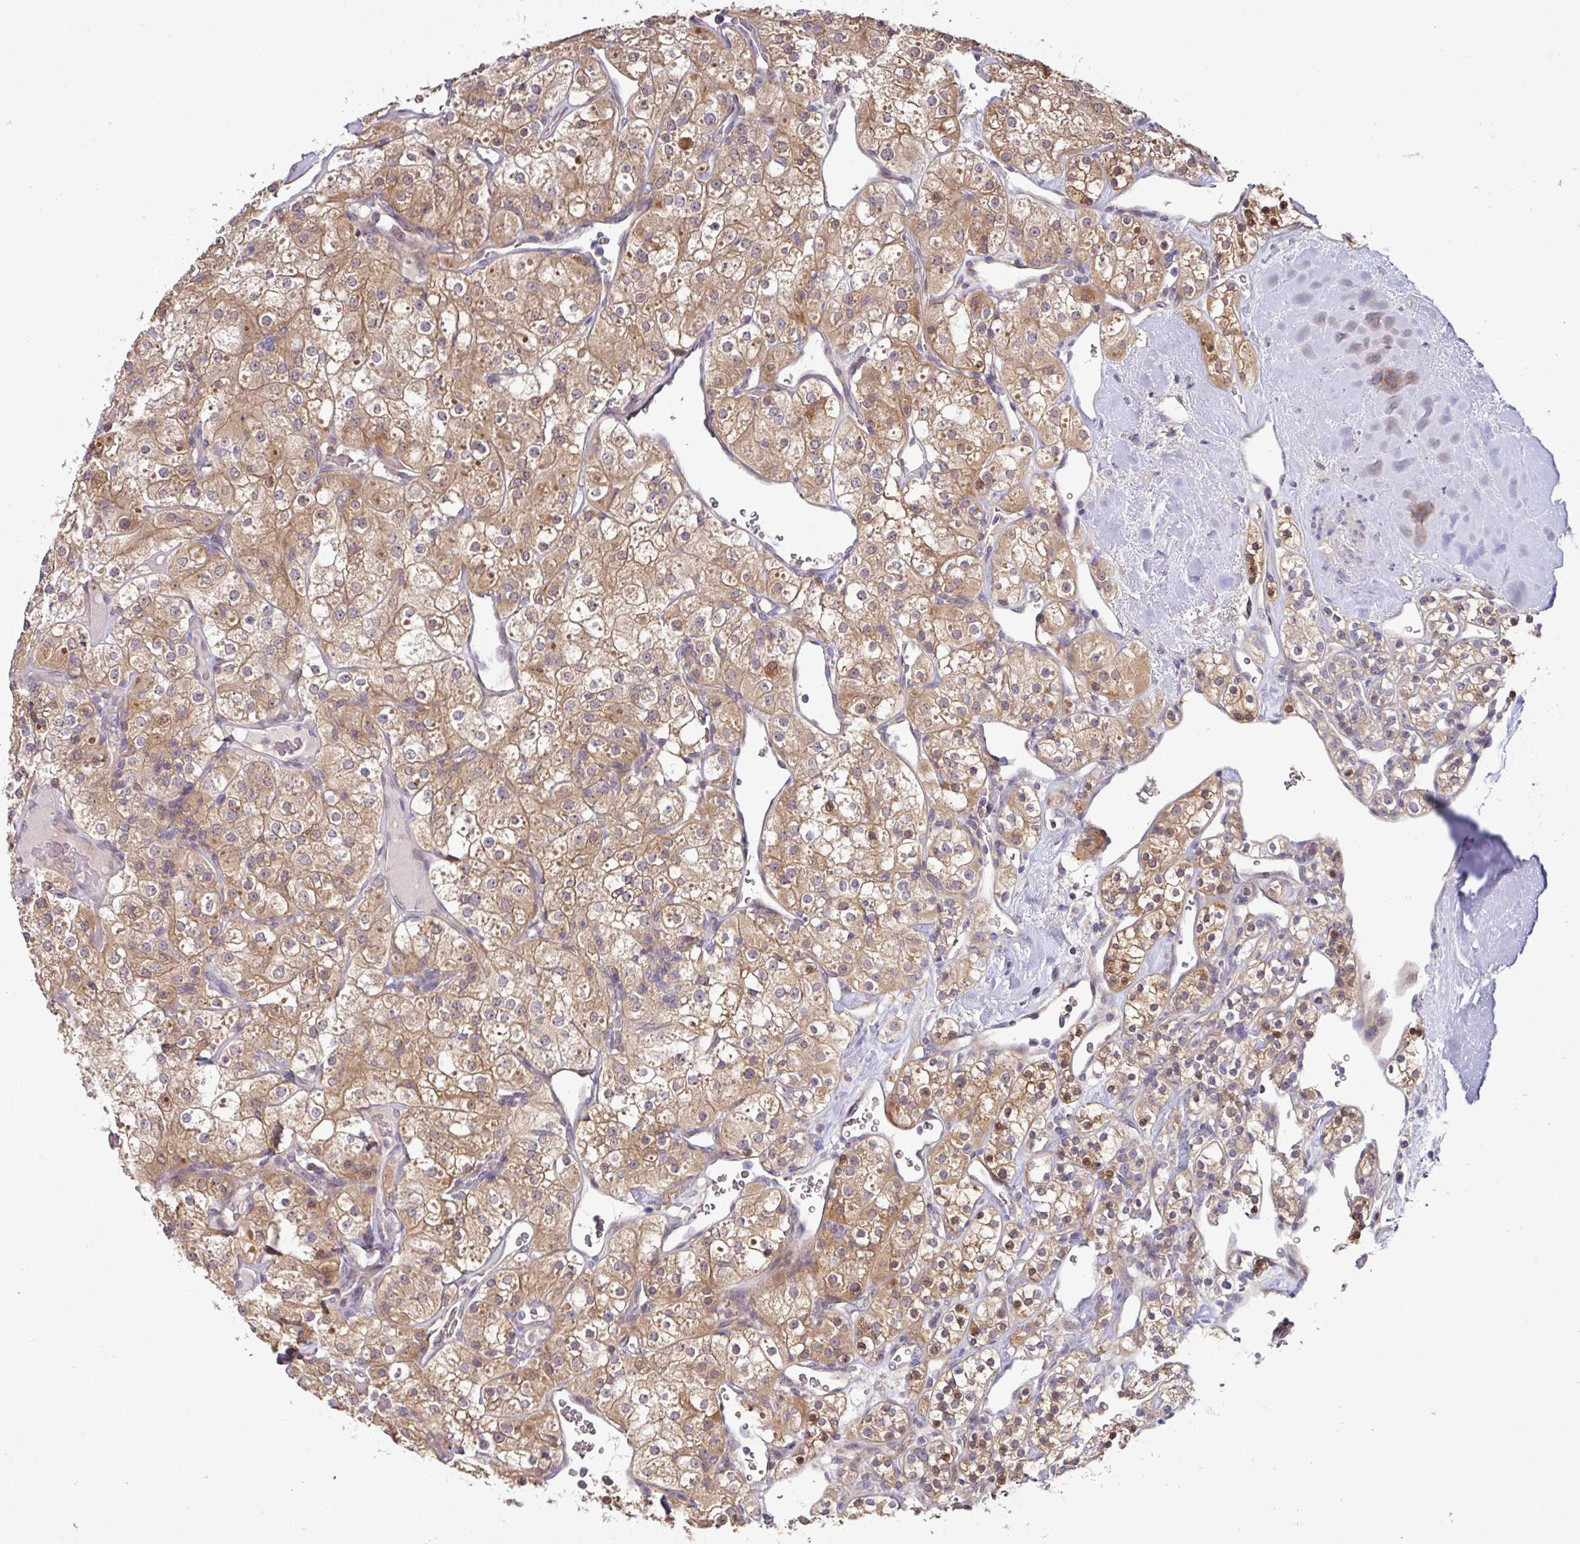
{"staining": {"intensity": "moderate", "quantity": ">75%", "location": "cytoplasmic/membranous,nuclear"}, "tissue": "renal cancer", "cell_type": "Tumor cells", "image_type": "cancer", "snomed": [{"axis": "morphology", "description": "Adenocarcinoma, NOS"}, {"axis": "topography", "description": "Kidney"}], "caption": "Immunohistochemistry (DAB (3,3'-diaminobenzidine)) staining of renal cancer shows moderate cytoplasmic/membranous and nuclear protein staining in approximately >75% of tumor cells.", "gene": "SLAMF6", "patient": {"sex": "male", "age": 77}}